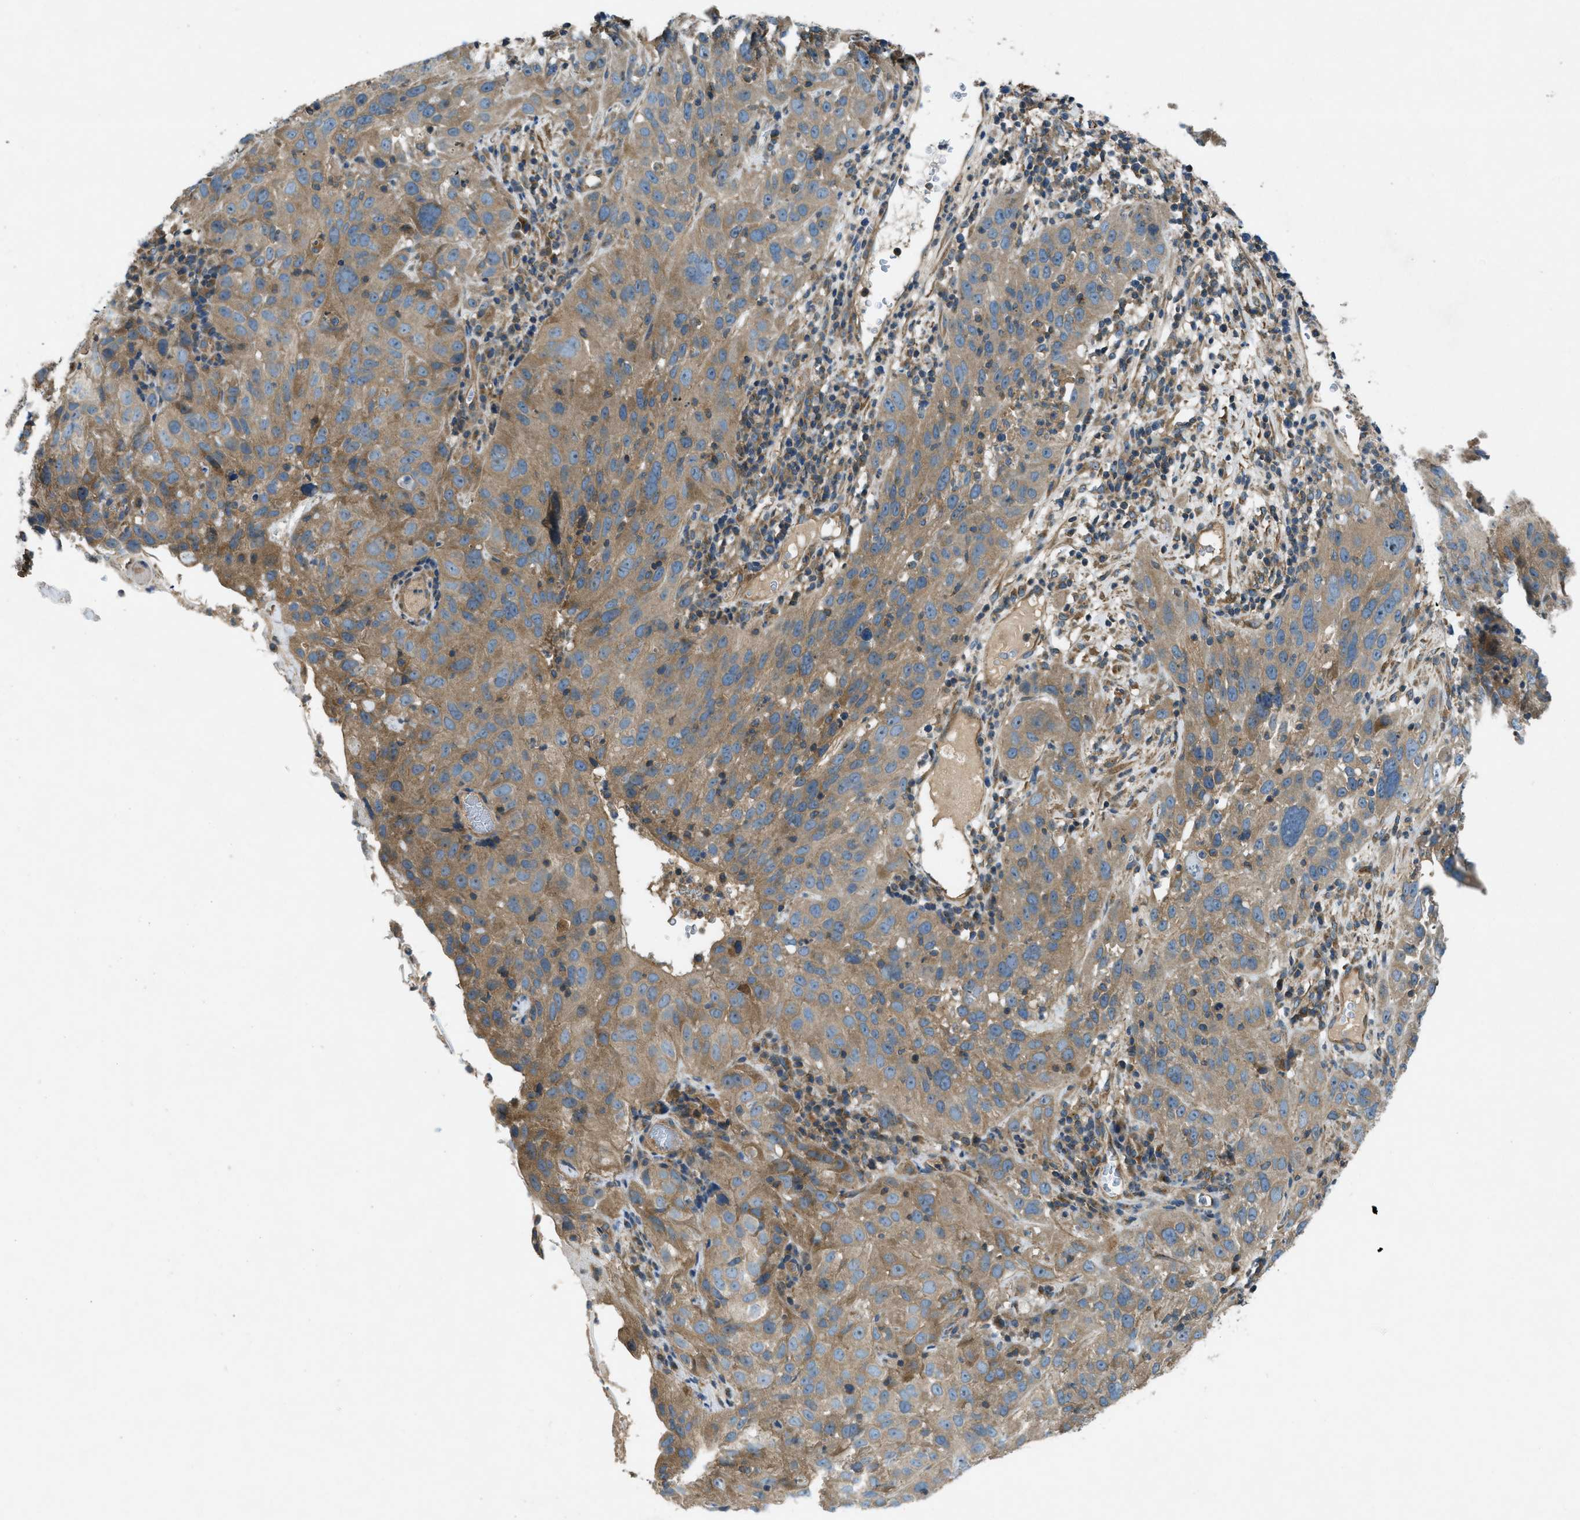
{"staining": {"intensity": "moderate", "quantity": ">75%", "location": "cytoplasmic/membranous"}, "tissue": "cervical cancer", "cell_type": "Tumor cells", "image_type": "cancer", "snomed": [{"axis": "morphology", "description": "Squamous cell carcinoma, NOS"}, {"axis": "topography", "description": "Cervix"}], "caption": "Brown immunohistochemical staining in human cervical cancer (squamous cell carcinoma) reveals moderate cytoplasmic/membranous positivity in approximately >75% of tumor cells.", "gene": "VEZT", "patient": {"sex": "female", "age": 32}}